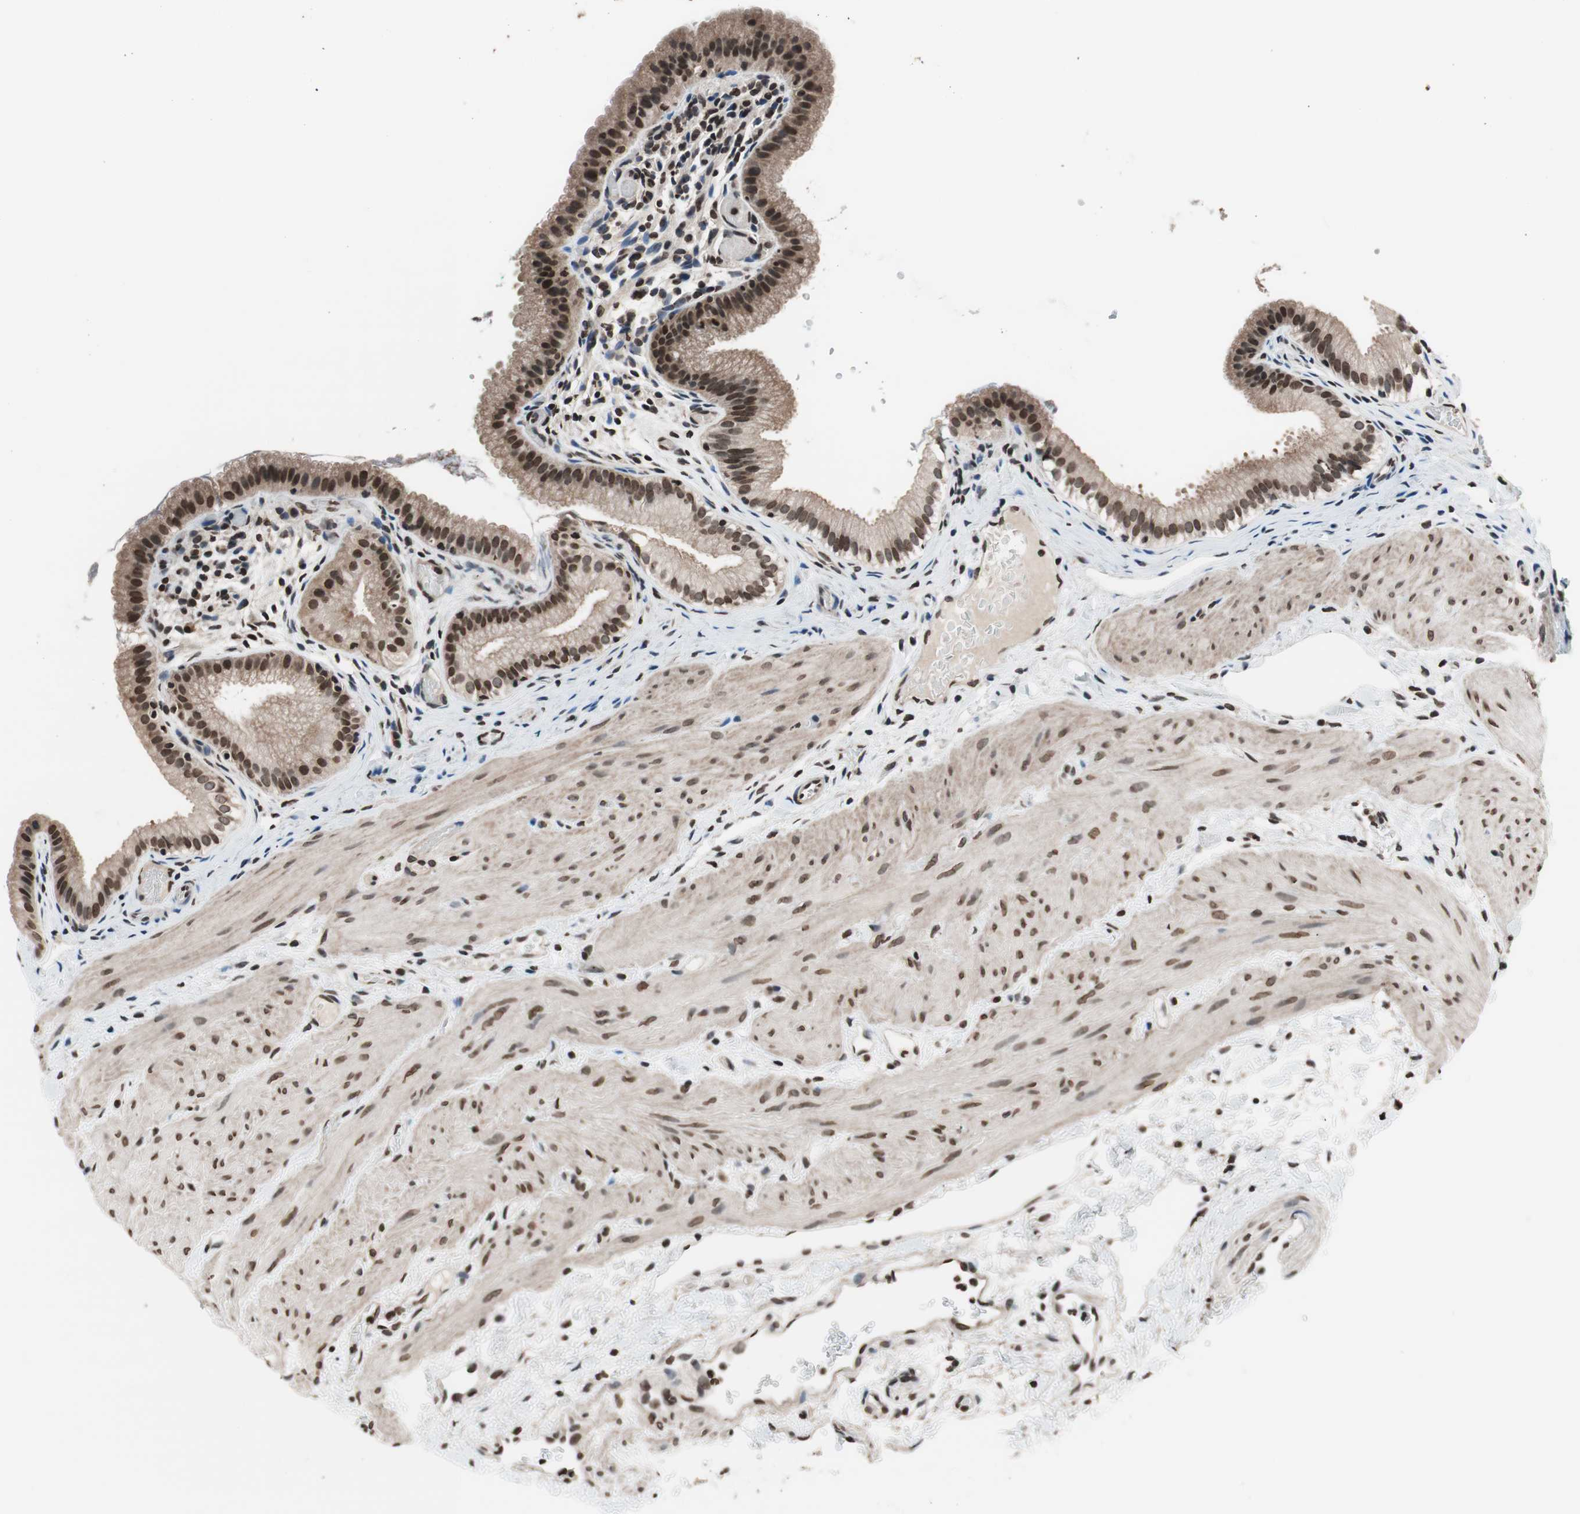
{"staining": {"intensity": "moderate", "quantity": ">75%", "location": "cytoplasmic/membranous,nuclear"}, "tissue": "gallbladder", "cell_type": "Glandular cells", "image_type": "normal", "snomed": [{"axis": "morphology", "description": "Normal tissue, NOS"}, {"axis": "topography", "description": "Gallbladder"}], "caption": "Immunohistochemical staining of benign human gallbladder displays moderate cytoplasmic/membranous,nuclear protein positivity in about >75% of glandular cells.", "gene": "RFC1", "patient": {"sex": "female", "age": 26}}